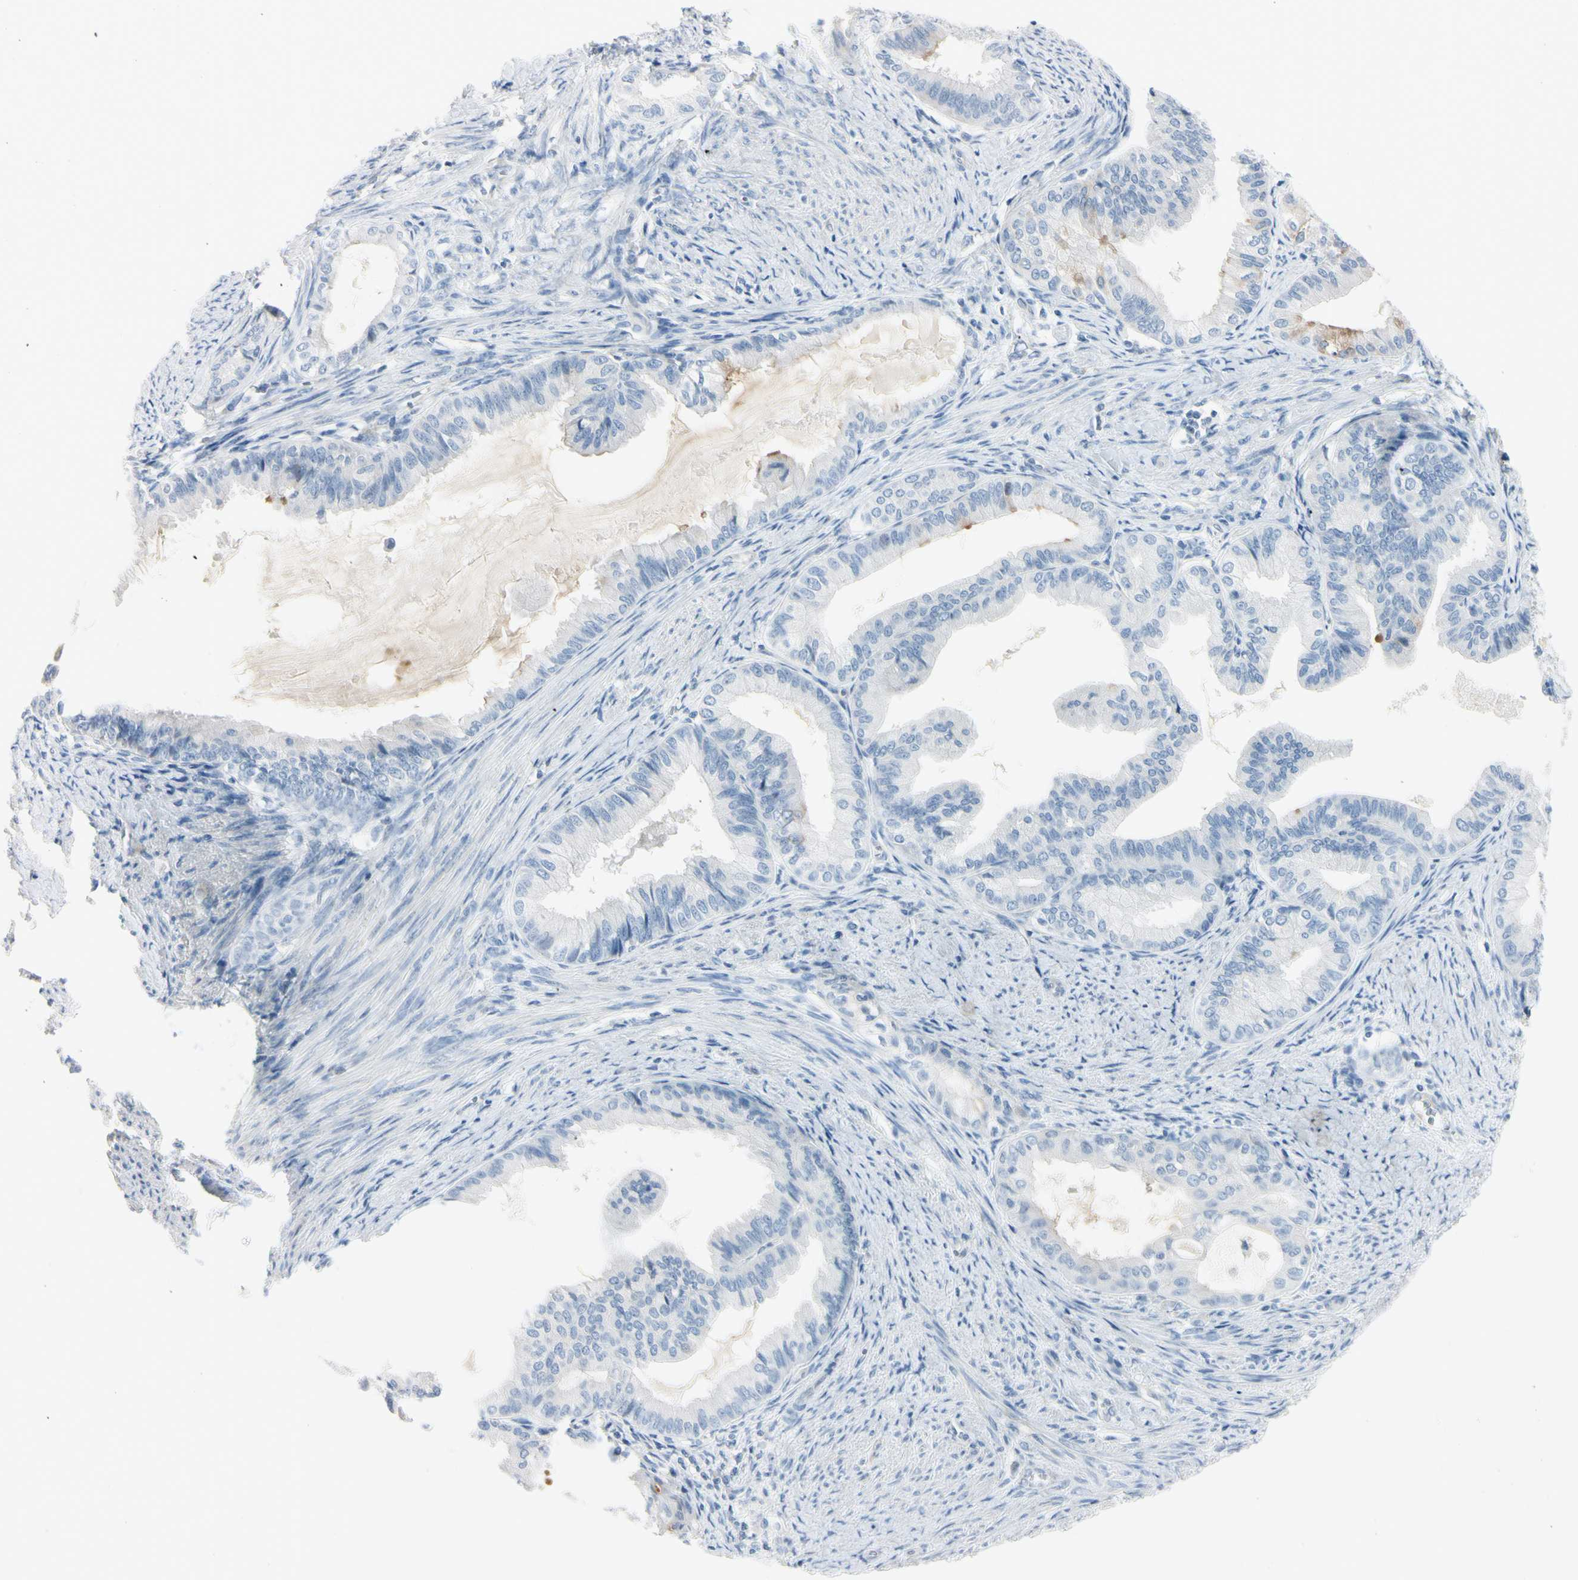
{"staining": {"intensity": "negative", "quantity": "none", "location": "none"}, "tissue": "endometrial cancer", "cell_type": "Tumor cells", "image_type": "cancer", "snomed": [{"axis": "morphology", "description": "Adenocarcinoma, NOS"}, {"axis": "topography", "description": "Endometrium"}], "caption": "Endometrial cancer (adenocarcinoma) stained for a protein using IHC exhibits no expression tumor cells.", "gene": "ASB9", "patient": {"sex": "female", "age": 86}}